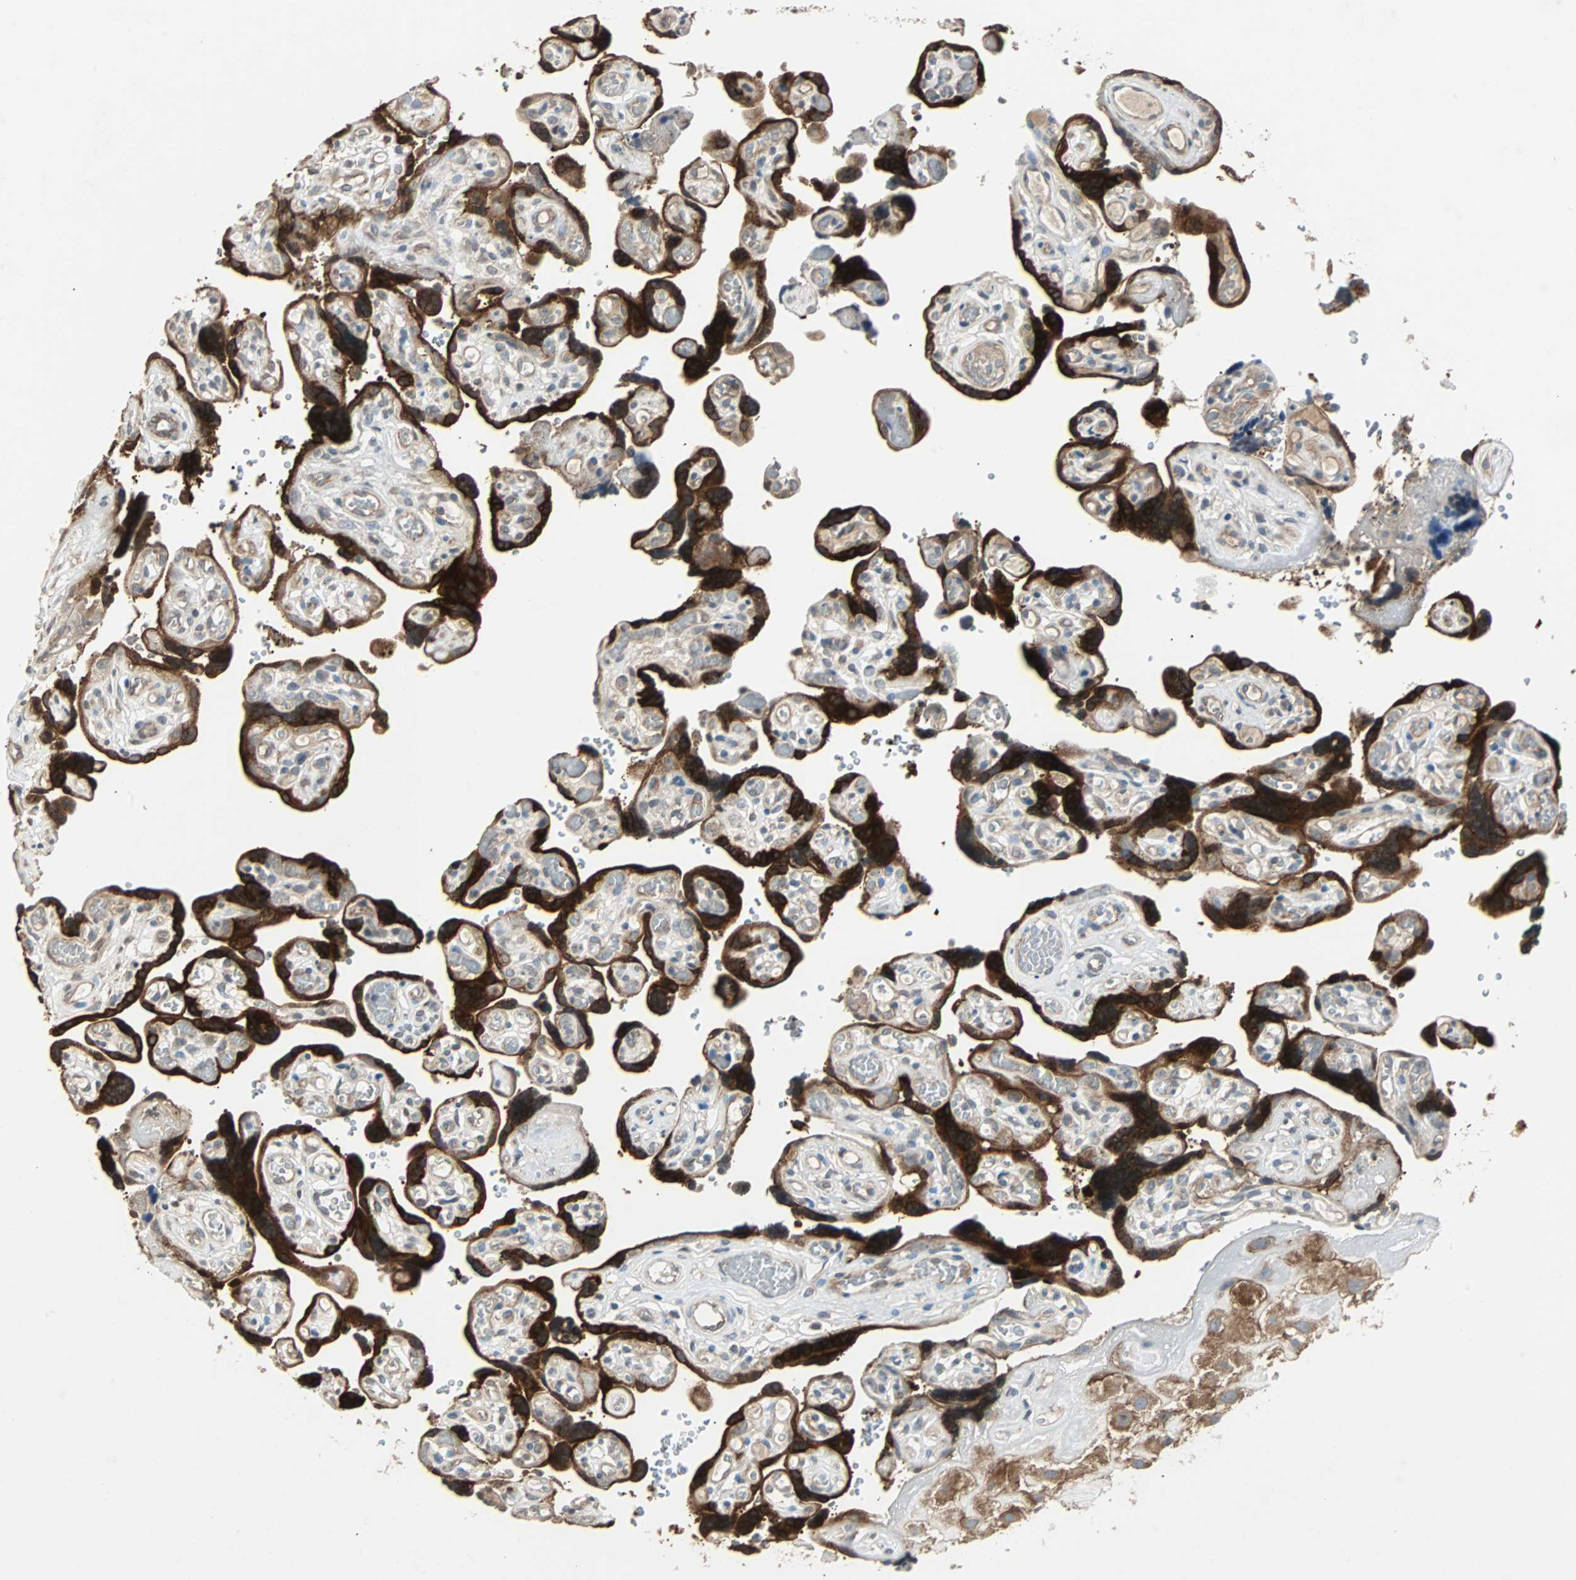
{"staining": {"intensity": "strong", "quantity": ">75%", "location": "cytoplasmic/membranous"}, "tissue": "placenta", "cell_type": "Trophoblastic cells", "image_type": "normal", "snomed": [{"axis": "morphology", "description": "Normal tissue, NOS"}, {"axis": "topography", "description": "Placenta"}], "caption": "Benign placenta demonstrates strong cytoplasmic/membranous positivity in approximately >75% of trophoblastic cells, visualized by immunohistochemistry.", "gene": "CMC2", "patient": {"sex": "female", "age": 30}}